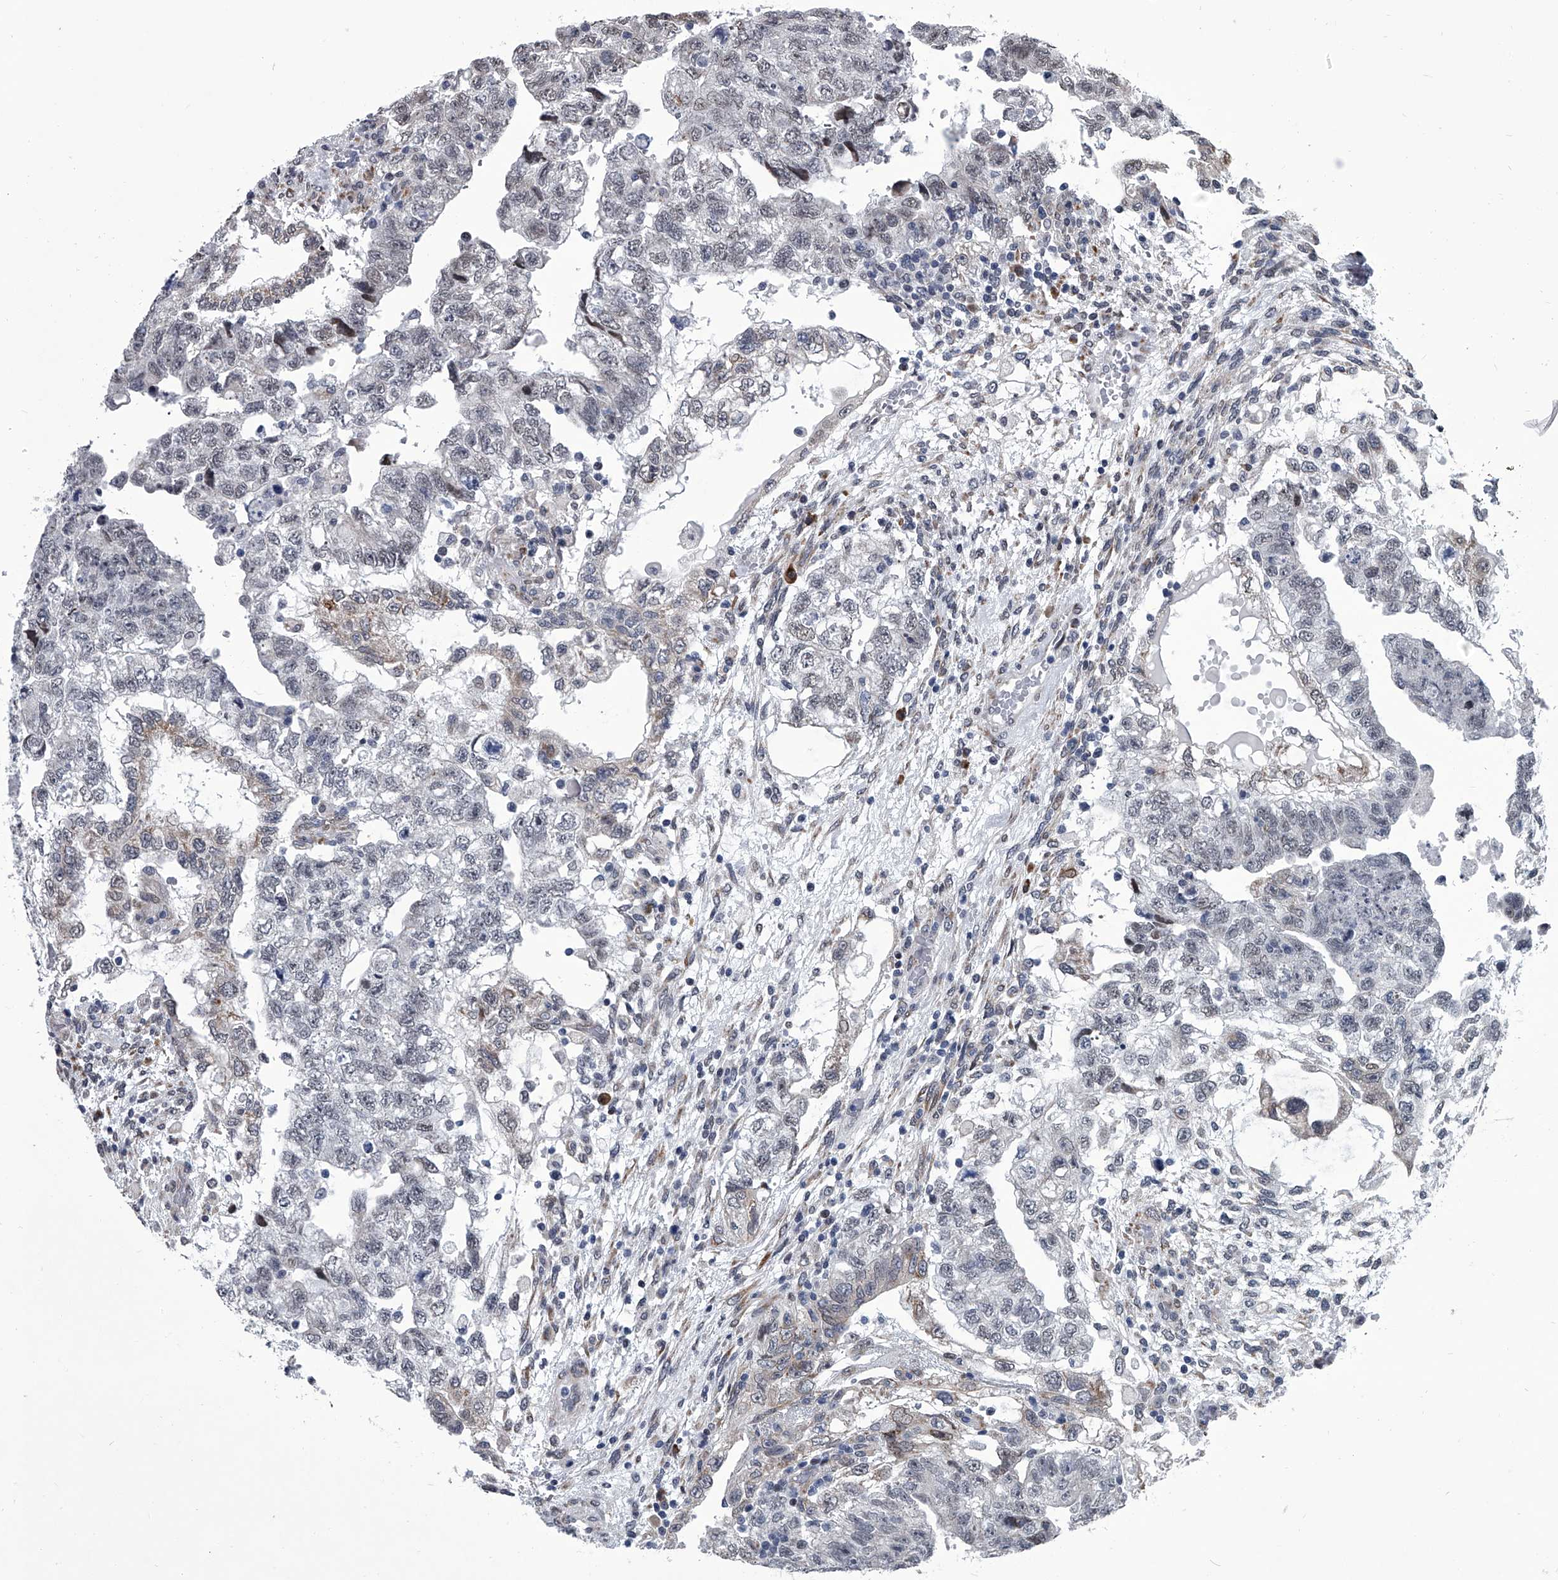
{"staining": {"intensity": "negative", "quantity": "none", "location": "none"}, "tissue": "testis cancer", "cell_type": "Tumor cells", "image_type": "cancer", "snomed": [{"axis": "morphology", "description": "Carcinoma, Embryonal, NOS"}, {"axis": "topography", "description": "Testis"}], "caption": "Testis cancer stained for a protein using immunohistochemistry (IHC) displays no staining tumor cells.", "gene": "PPP2R5D", "patient": {"sex": "male", "age": 36}}